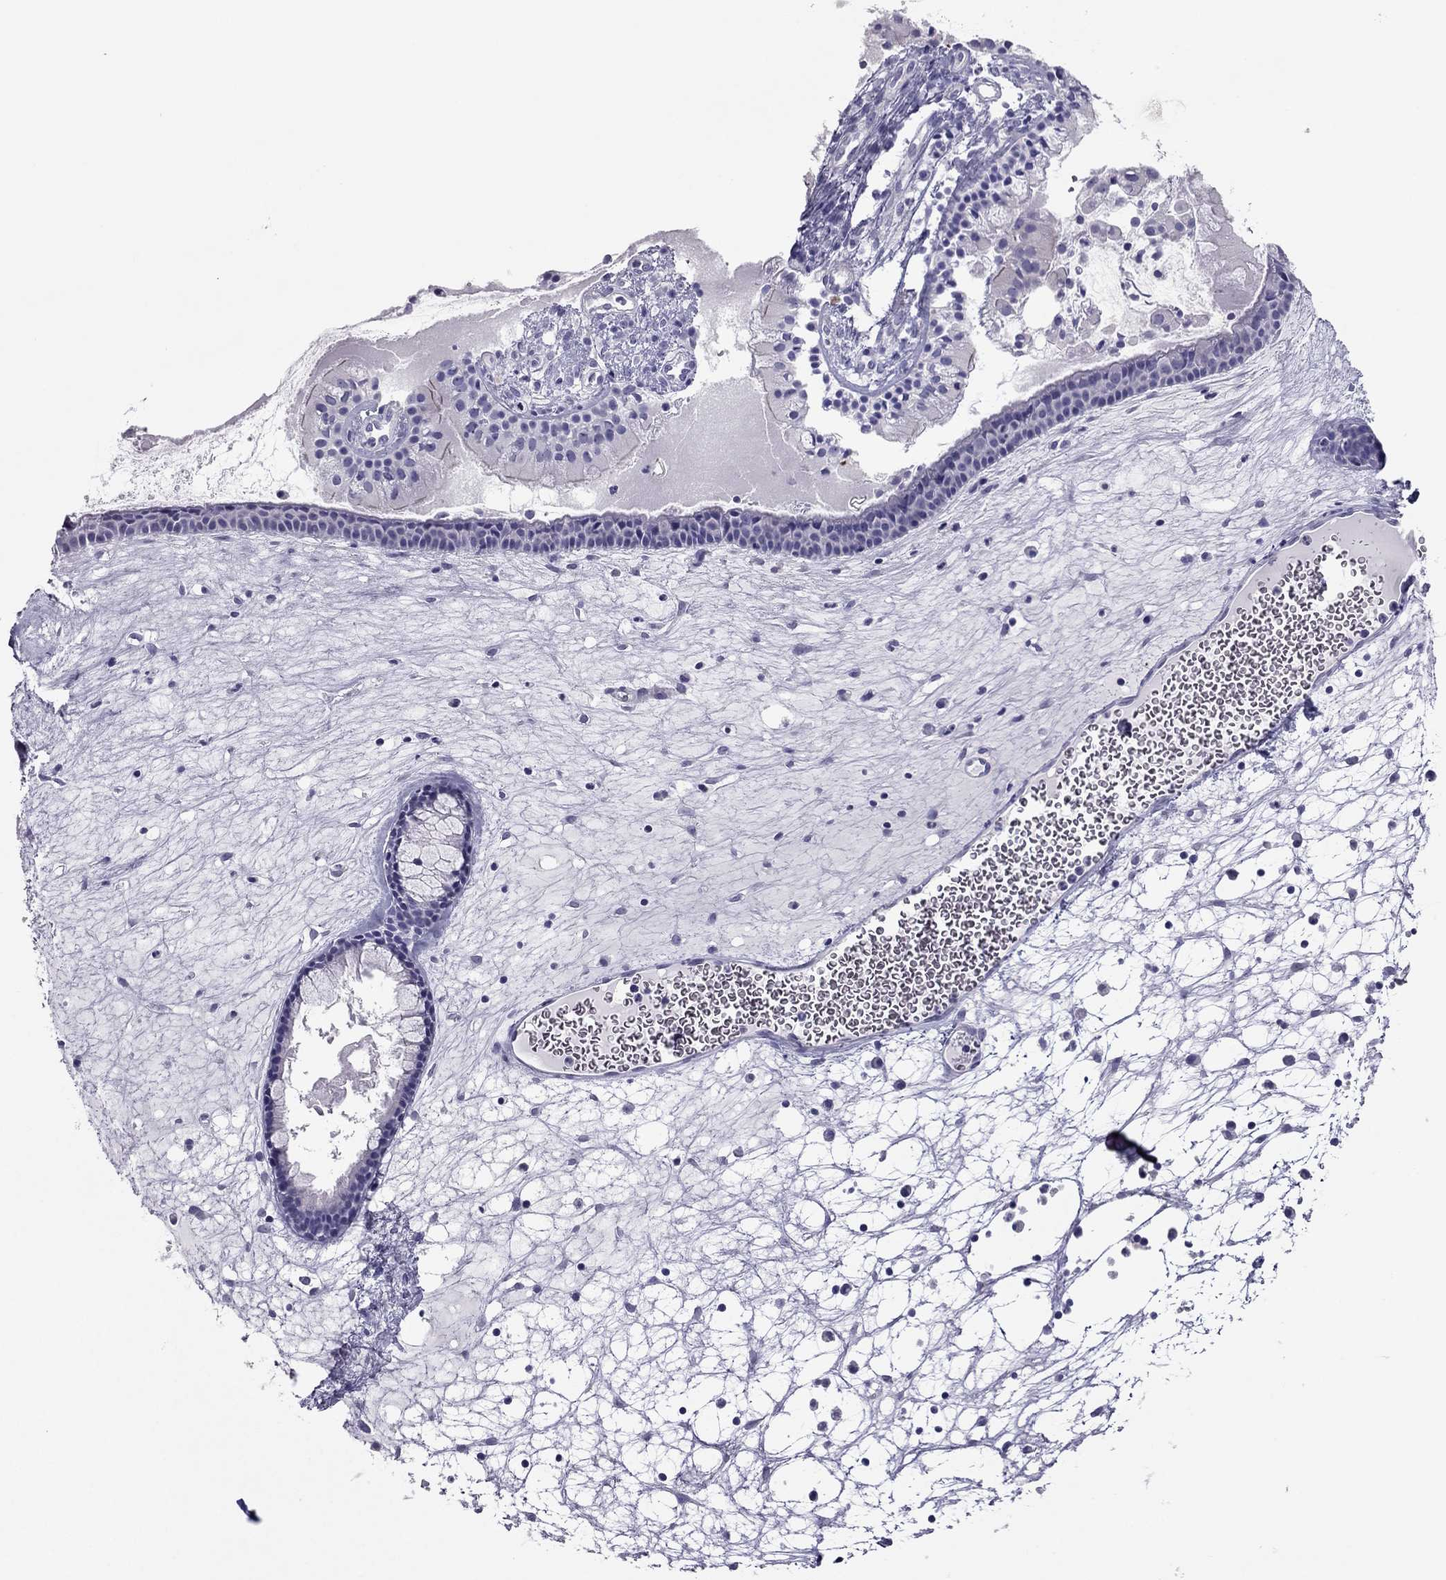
{"staining": {"intensity": "negative", "quantity": "none", "location": "none"}, "tissue": "nasopharynx", "cell_type": "Respiratory epithelial cells", "image_type": "normal", "snomed": [{"axis": "morphology", "description": "Normal tissue, NOS"}, {"axis": "topography", "description": "Nasopharynx"}], "caption": "There is no significant expression in respiratory epithelial cells of nasopharynx. (Stains: DAB IHC with hematoxylin counter stain, Microscopy: brightfield microscopy at high magnification).", "gene": "PDE6A", "patient": {"sex": "male", "age": 31}}